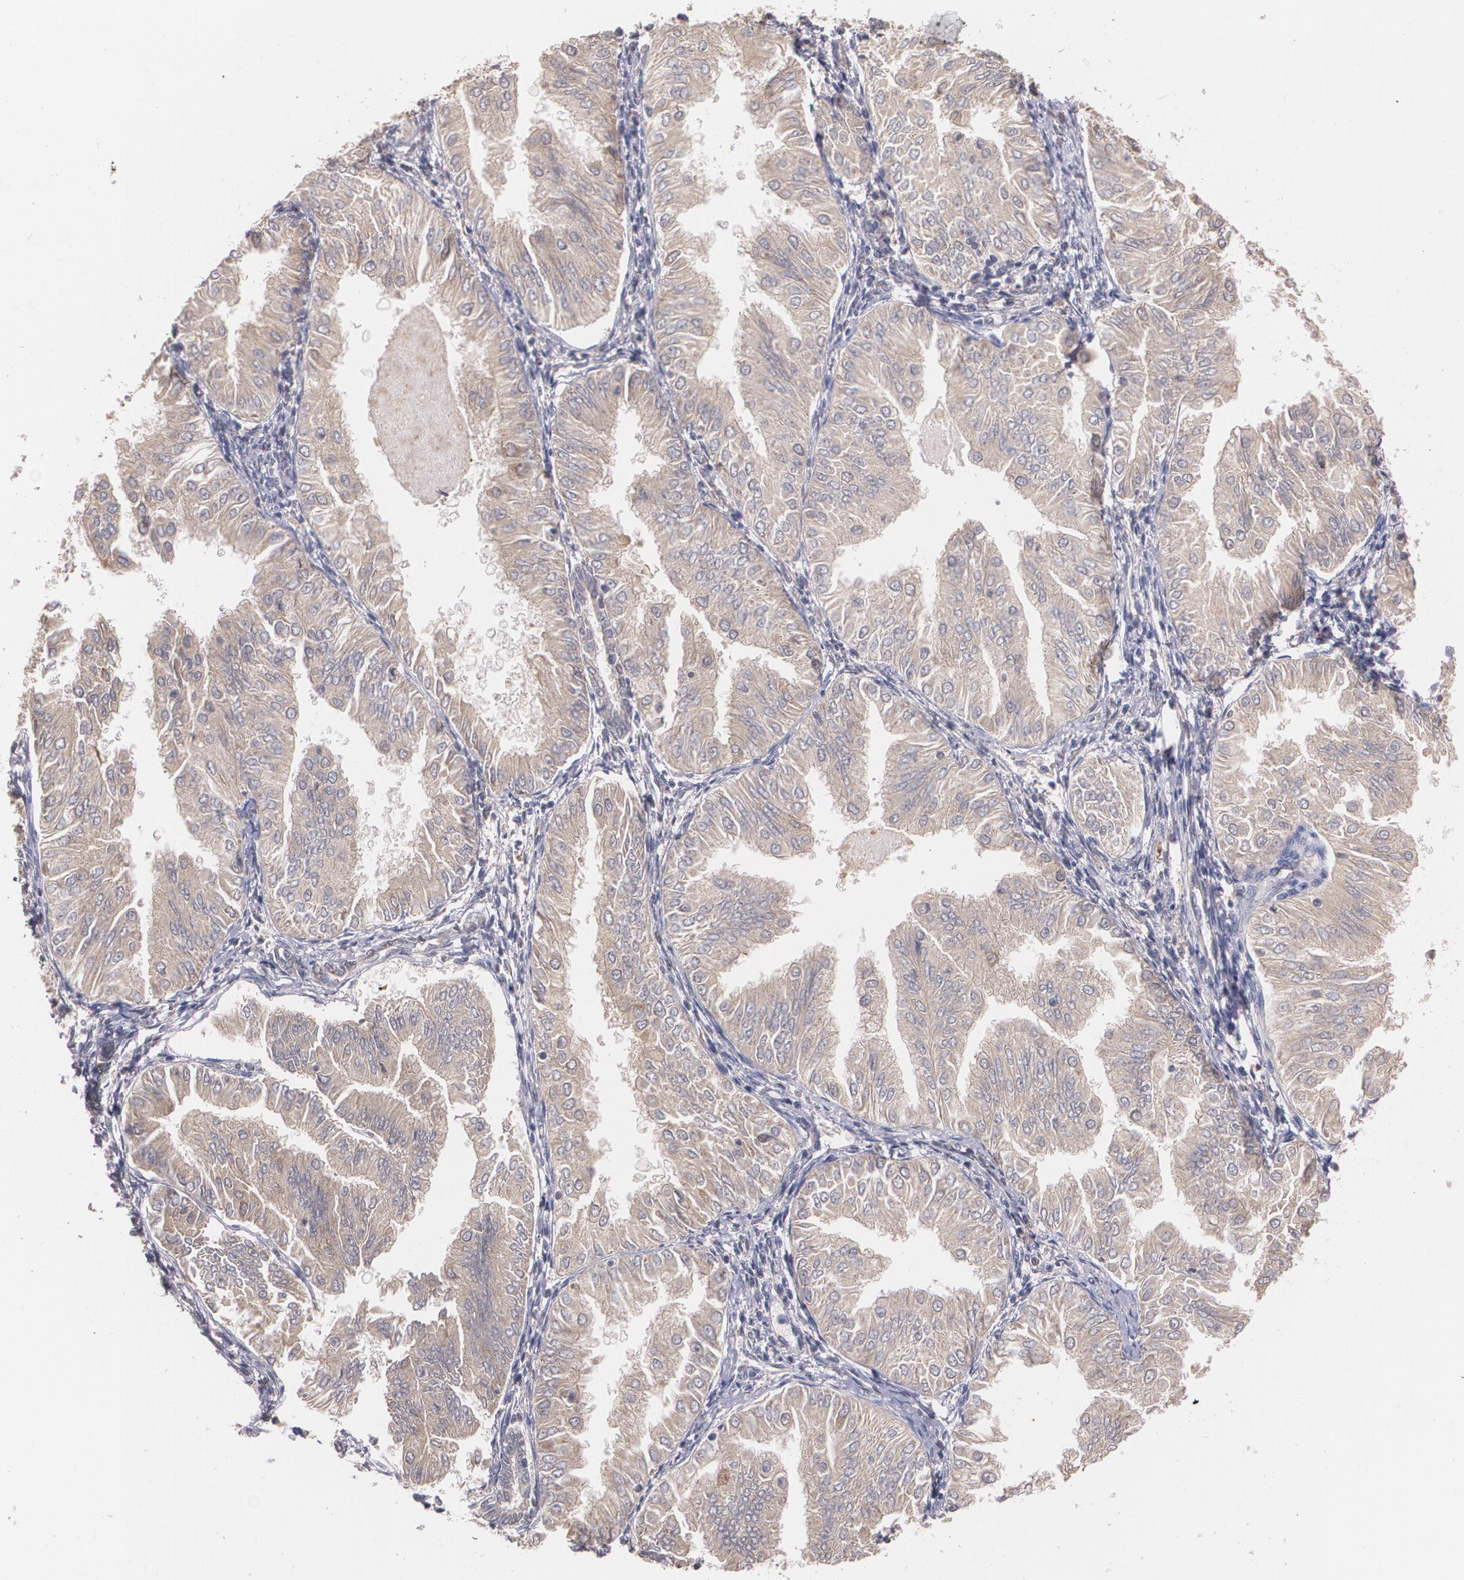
{"staining": {"intensity": "weak", "quantity": ">75%", "location": "cytoplasmic/membranous"}, "tissue": "endometrial cancer", "cell_type": "Tumor cells", "image_type": "cancer", "snomed": [{"axis": "morphology", "description": "Adenocarcinoma, NOS"}, {"axis": "topography", "description": "Endometrium"}], "caption": "The immunohistochemical stain highlights weak cytoplasmic/membranous staining in tumor cells of adenocarcinoma (endometrial) tissue.", "gene": "IFNGR2", "patient": {"sex": "female", "age": 53}}